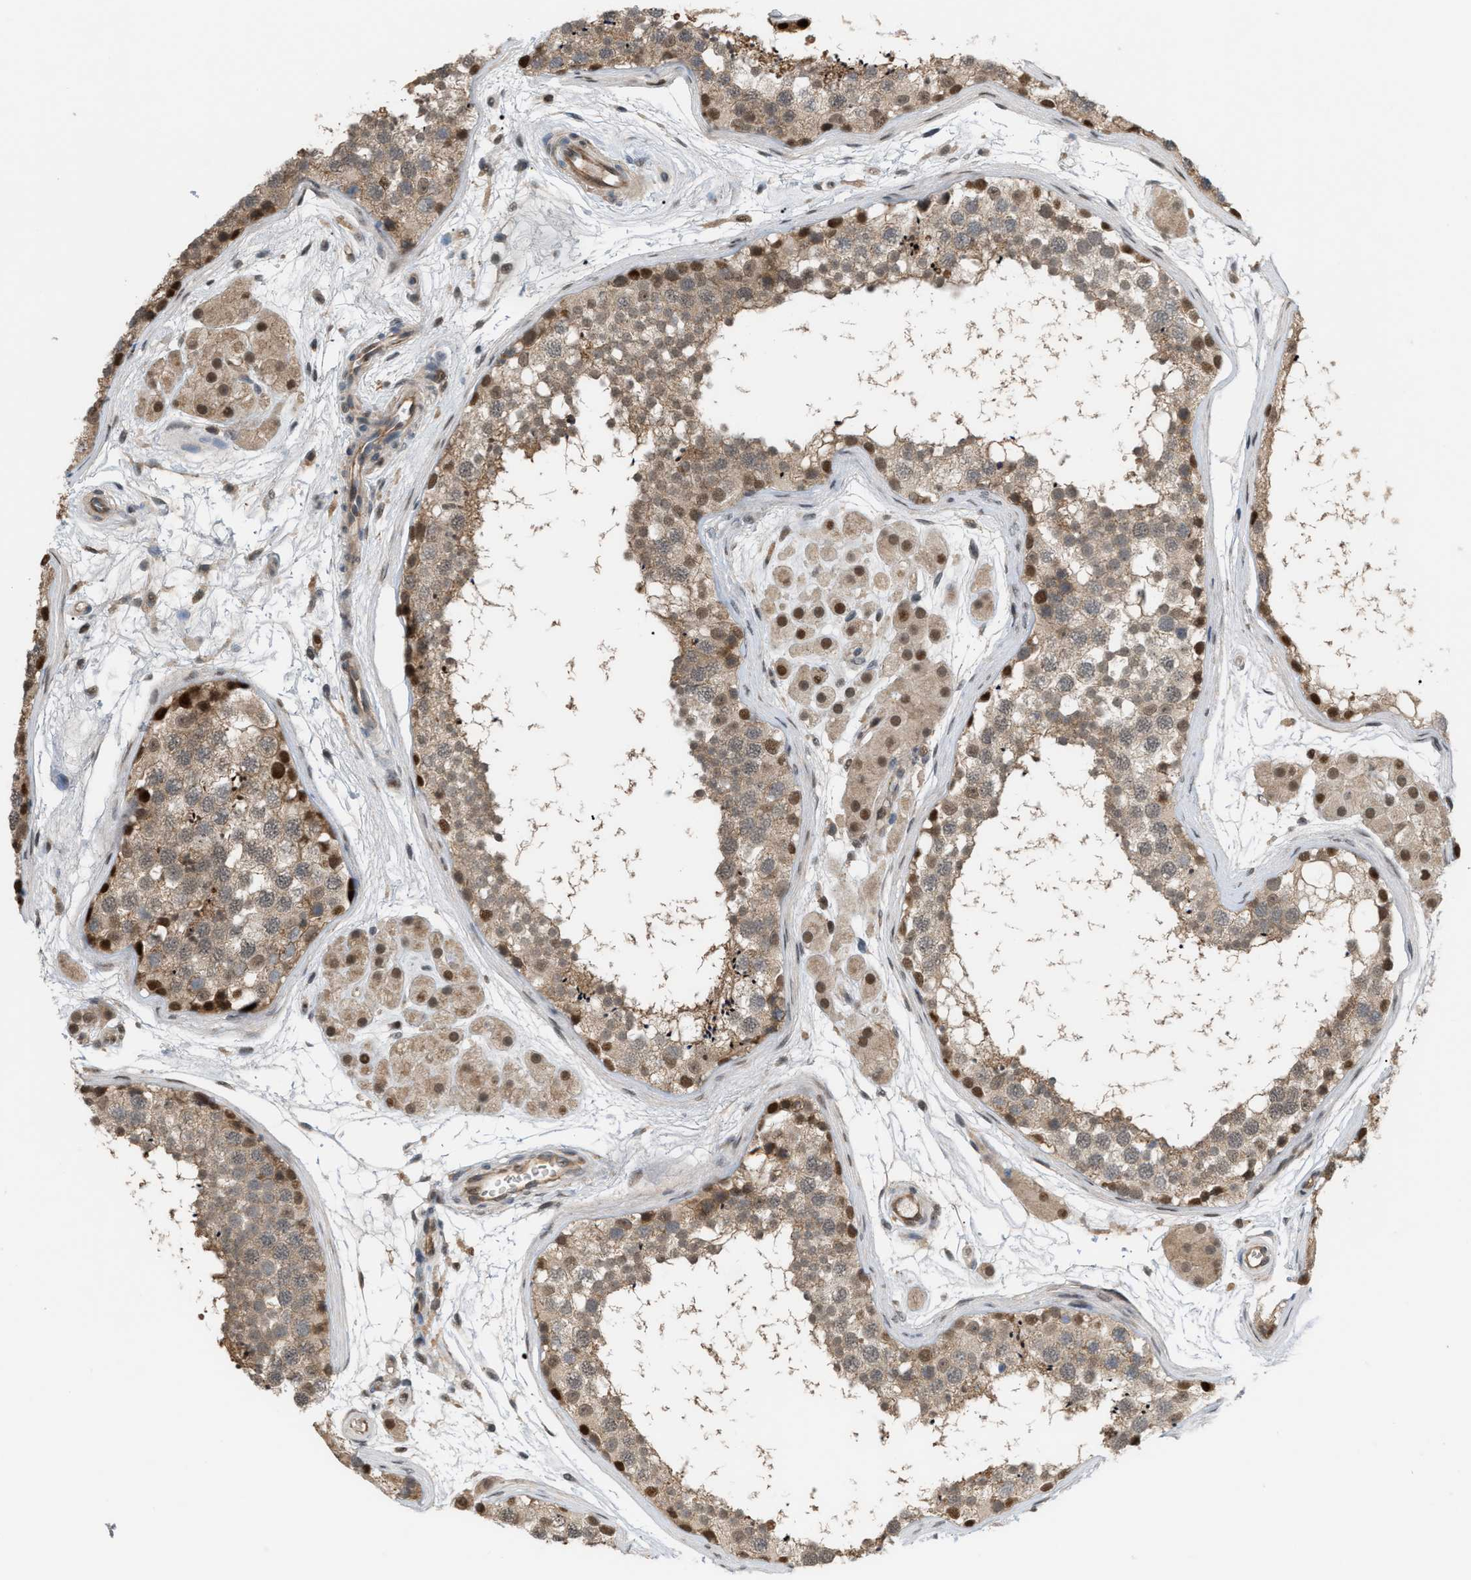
{"staining": {"intensity": "moderate", "quantity": ">75%", "location": "cytoplasmic/membranous,nuclear"}, "tissue": "testis", "cell_type": "Cells in seminiferous ducts", "image_type": "normal", "snomed": [{"axis": "morphology", "description": "Normal tissue, NOS"}, {"axis": "topography", "description": "Testis"}], "caption": "Cells in seminiferous ducts display medium levels of moderate cytoplasmic/membranous,nuclear staining in approximately >75% of cells in unremarkable testis. The staining is performed using DAB brown chromogen to label protein expression. The nuclei are counter-stained blue using hematoxylin.", "gene": "RFFL", "patient": {"sex": "male", "age": 56}}